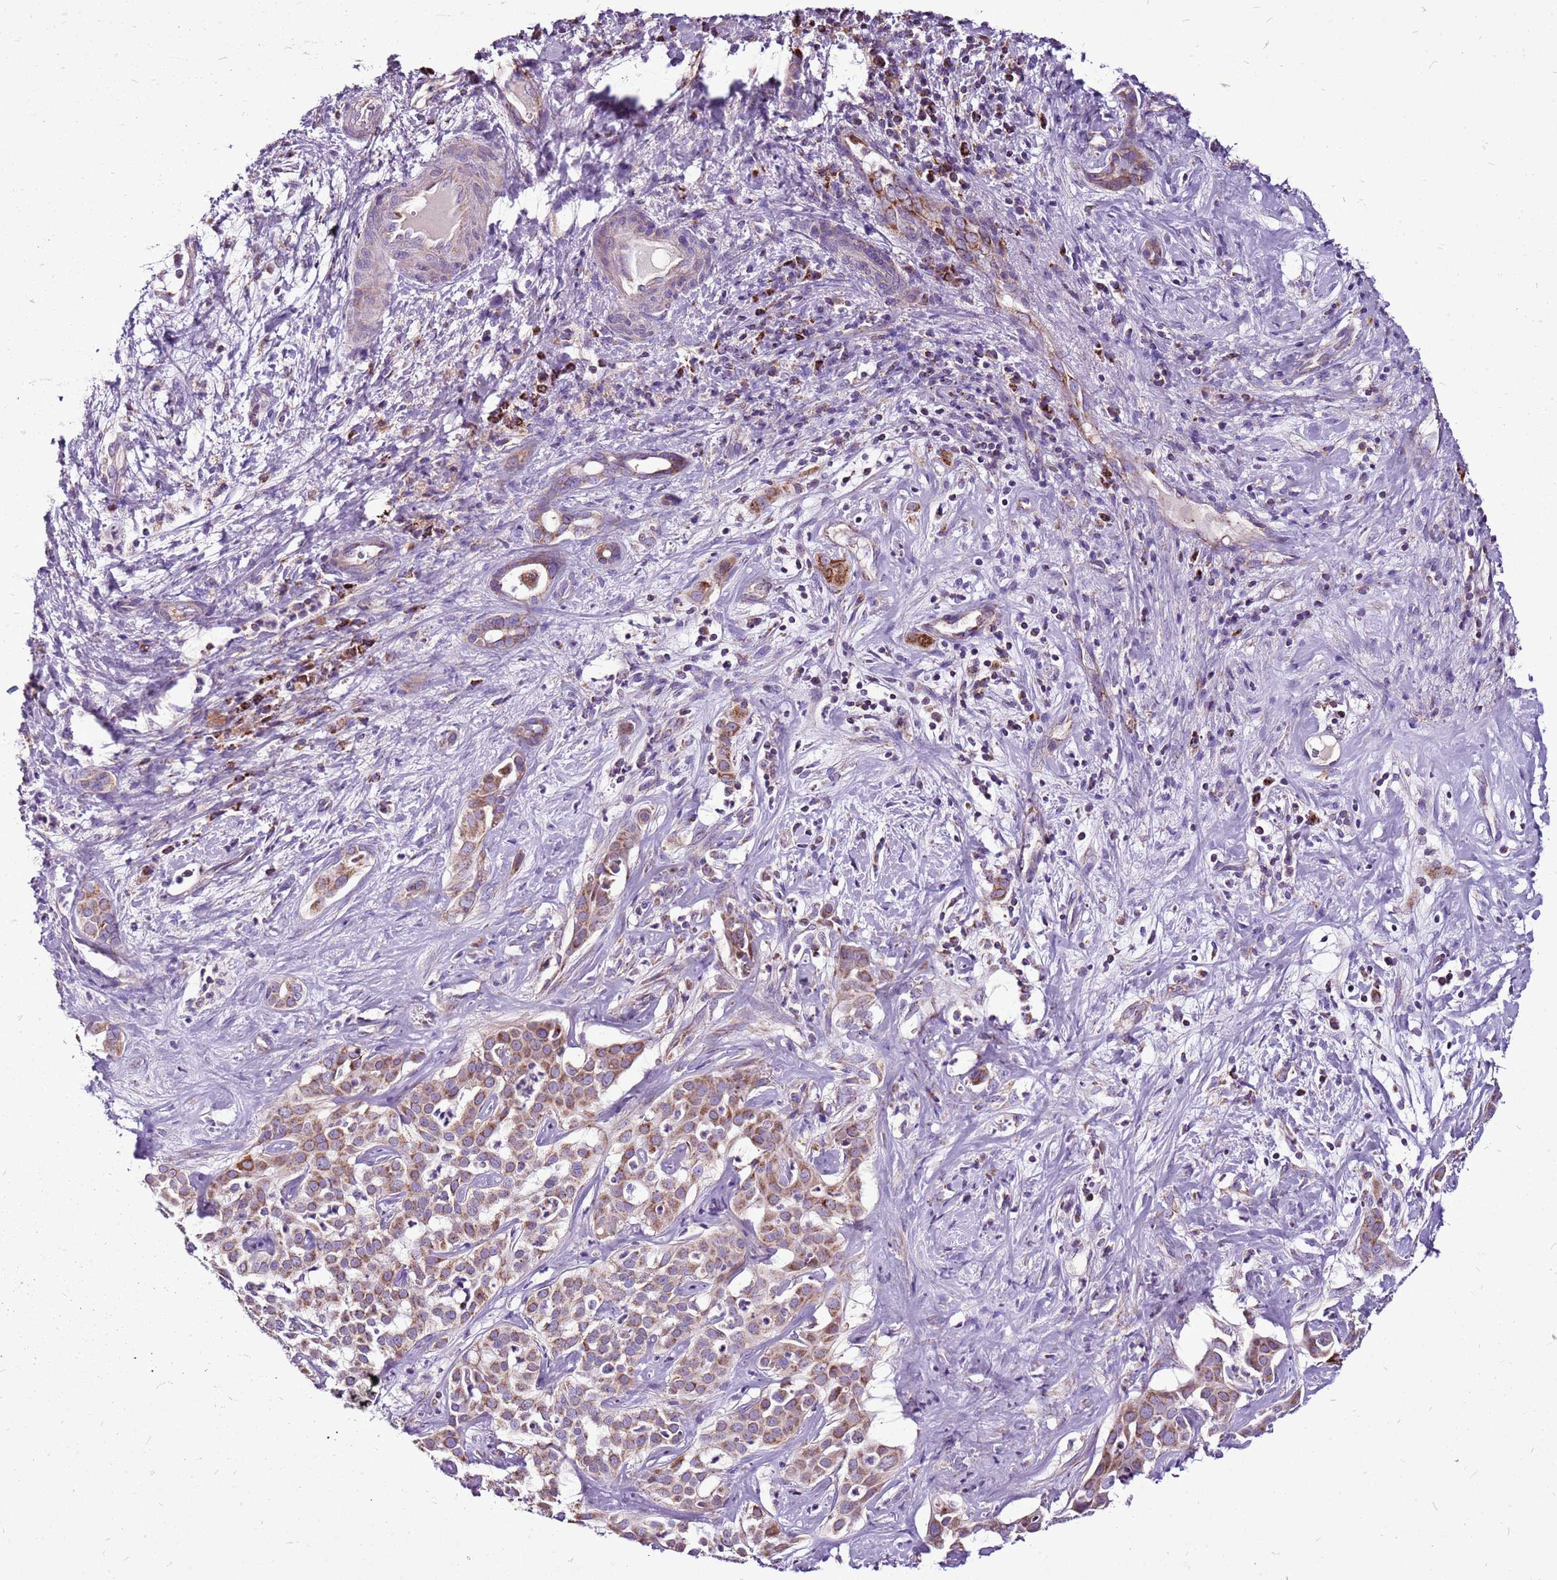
{"staining": {"intensity": "moderate", "quantity": ">75%", "location": "cytoplasmic/membranous"}, "tissue": "liver cancer", "cell_type": "Tumor cells", "image_type": "cancer", "snomed": [{"axis": "morphology", "description": "Cholangiocarcinoma"}, {"axis": "topography", "description": "Liver"}], "caption": "Immunohistochemical staining of liver cholangiocarcinoma displays medium levels of moderate cytoplasmic/membranous protein positivity in approximately >75% of tumor cells. (DAB (3,3'-diaminobenzidine) IHC with brightfield microscopy, high magnification).", "gene": "GCDH", "patient": {"sex": "male", "age": 67}}